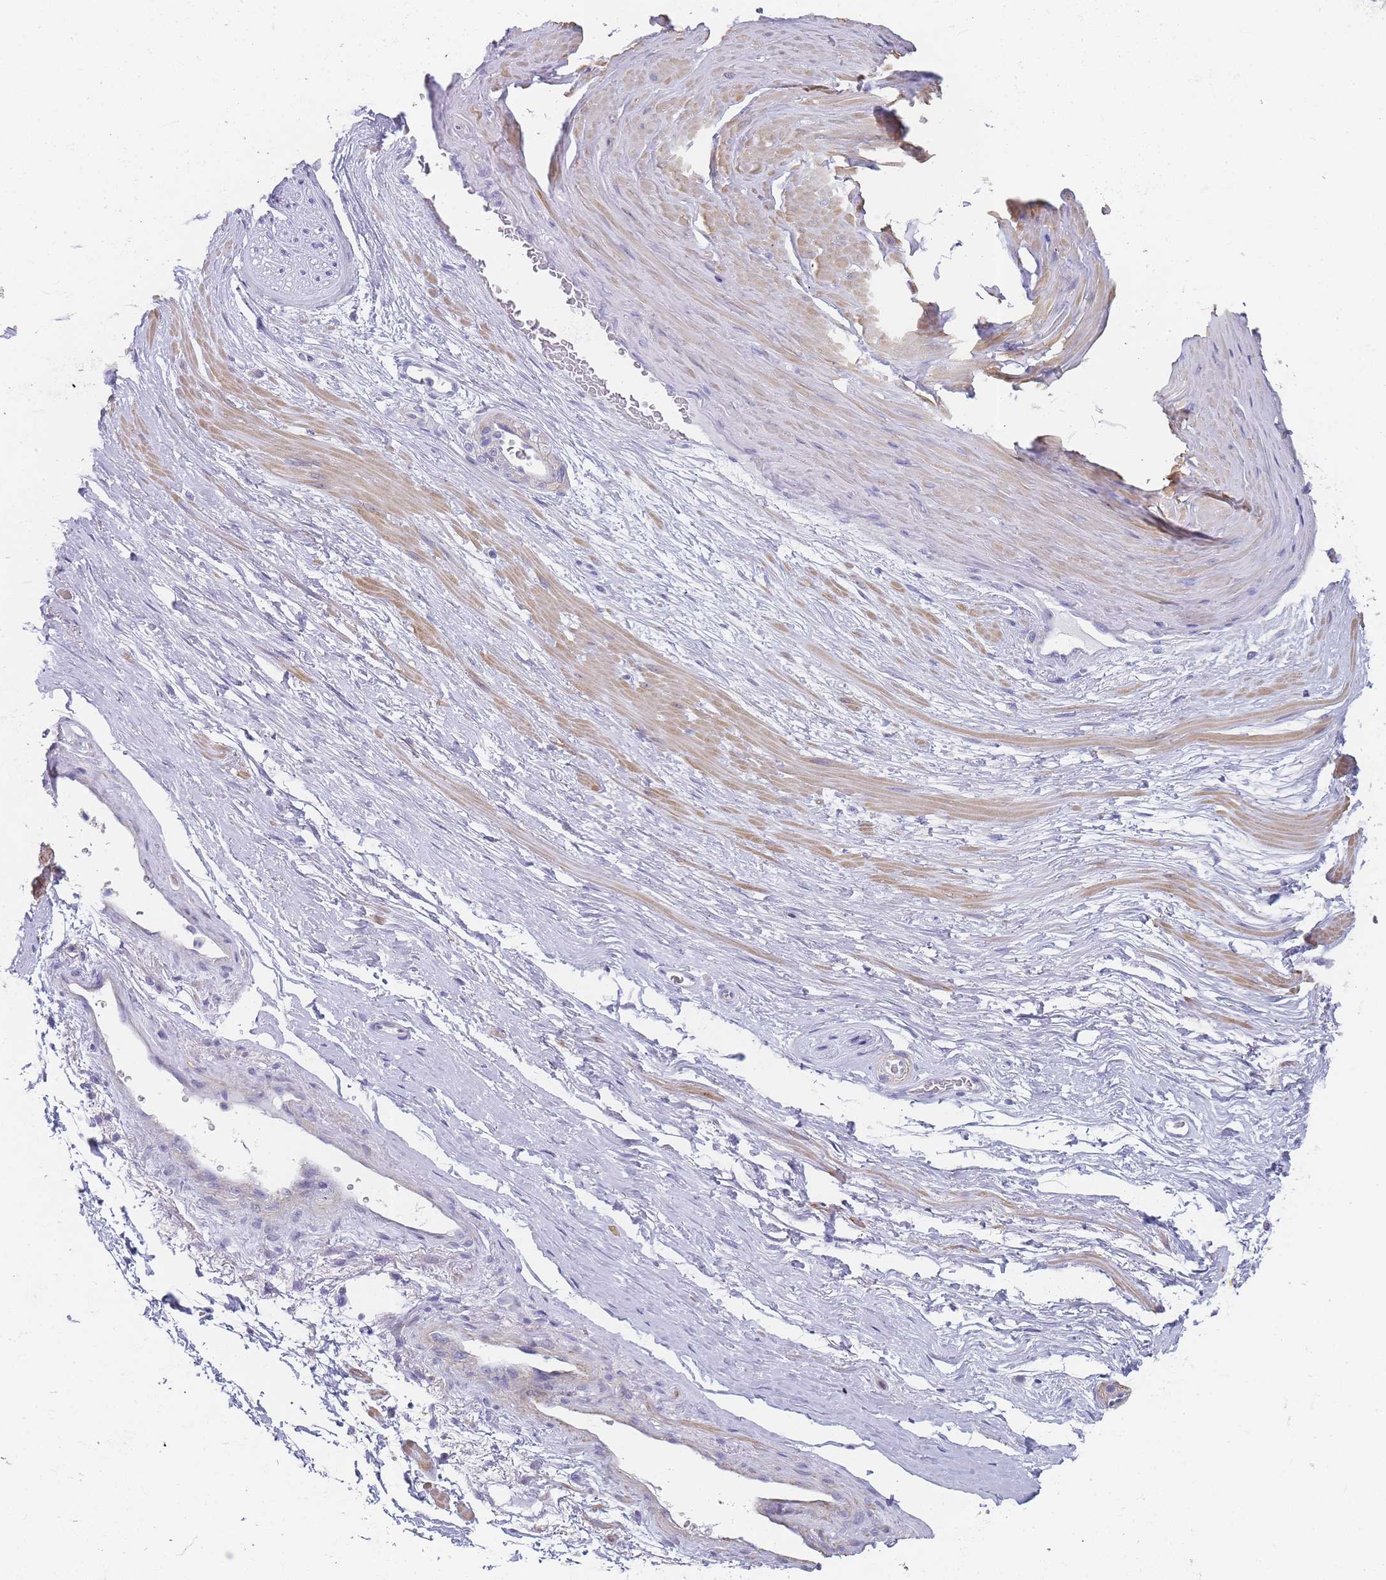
{"staining": {"intensity": "negative", "quantity": "none", "location": "none"}, "tissue": "adipose tissue", "cell_type": "Adipocytes", "image_type": "normal", "snomed": [{"axis": "morphology", "description": "Normal tissue, NOS"}, {"axis": "morphology", "description": "Adenocarcinoma, Low grade"}, {"axis": "topography", "description": "Prostate"}, {"axis": "topography", "description": "Peripheral nerve tissue"}], "caption": "Protein analysis of normal adipose tissue exhibits no significant expression in adipocytes.", "gene": "NOP14", "patient": {"sex": "male", "age": 63}}